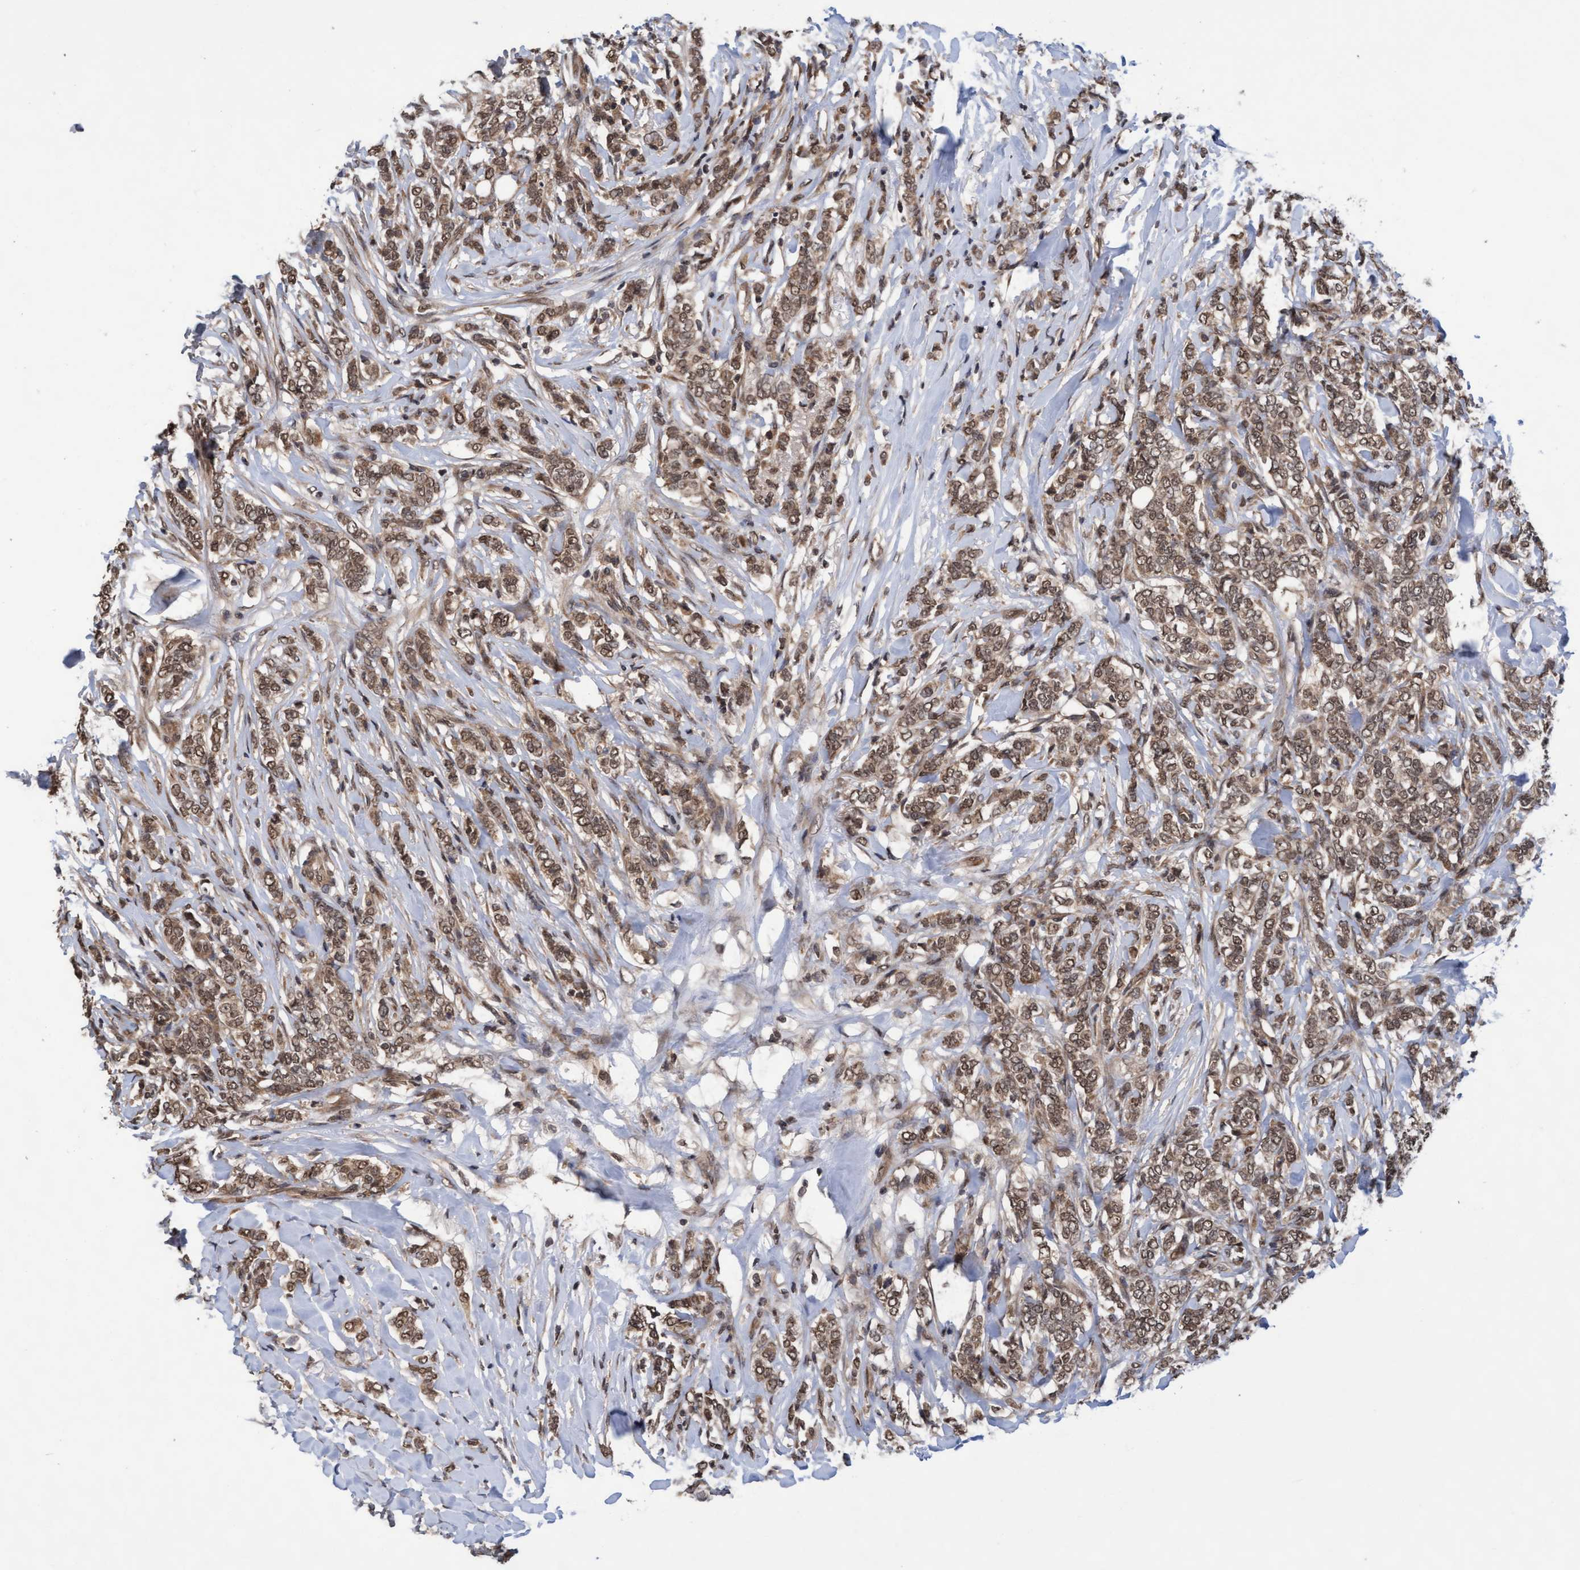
{"staining": {"intensity": "moderate", "quantity": ">75%", "location": "cytoplasmic/membranous,nuclear"}, "tissue": "breast cancer", "cell_type": "Tumor cells", "image_type": "cancer", "snomed": [{"axis": "morphology", "description": "Lobular carcinoma"}, {"axis": "topography", "description": "Skin"}, {"axis": "topography", "description": "Breast"}], "caption": "Breast cancer stained with a brown dye exhibits moderate cytoplasmic/membranous and nuclear positive staining in approximately >75% of tumor cells.", "gene": "WASF1", "patient": {"sex": "female", "age": 46}}